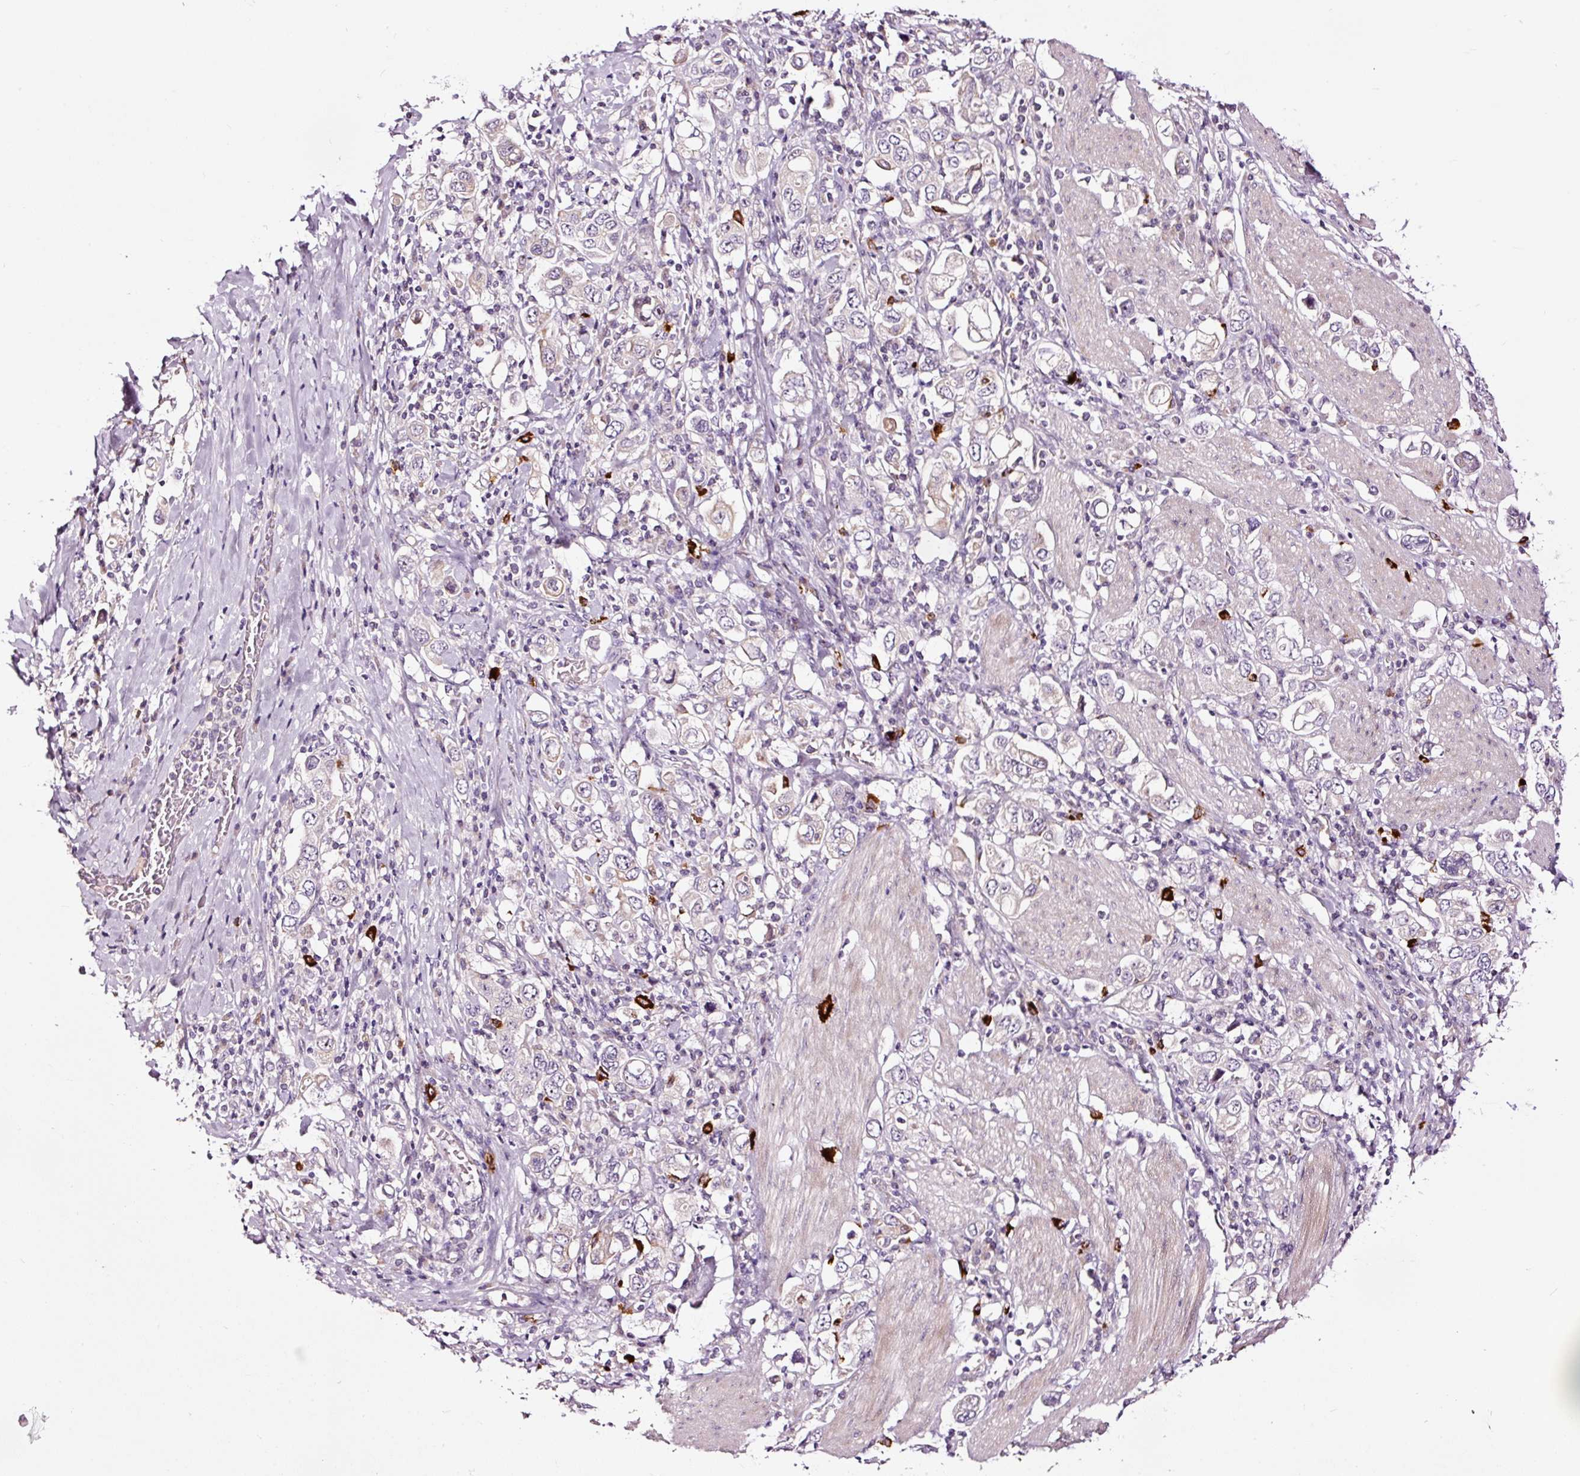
{"staining": {"intensity": "negative", "quantity": "none", "location": "none"}, "tissue": "stomach cancer", "cell_type": "Tumor cells", "image_type": "cancer", "snomed": [{"axis": "morphology", "description": "Adenocarcinoma, NOS"}, {"axis": "topography", "description": "Stomach, upper"}], "caption": "High power microscopy photomicrograph of an immunohistochemistry (IHC) histopathology image of stomach cancer, revealing no significant expression in tumor cells. The staining is performed using DAB brown chromogen with nuclei counter-stained in using hematoxylin.", "gene": "UTP14A", "patient": {"sex": "male", "age": 62}}